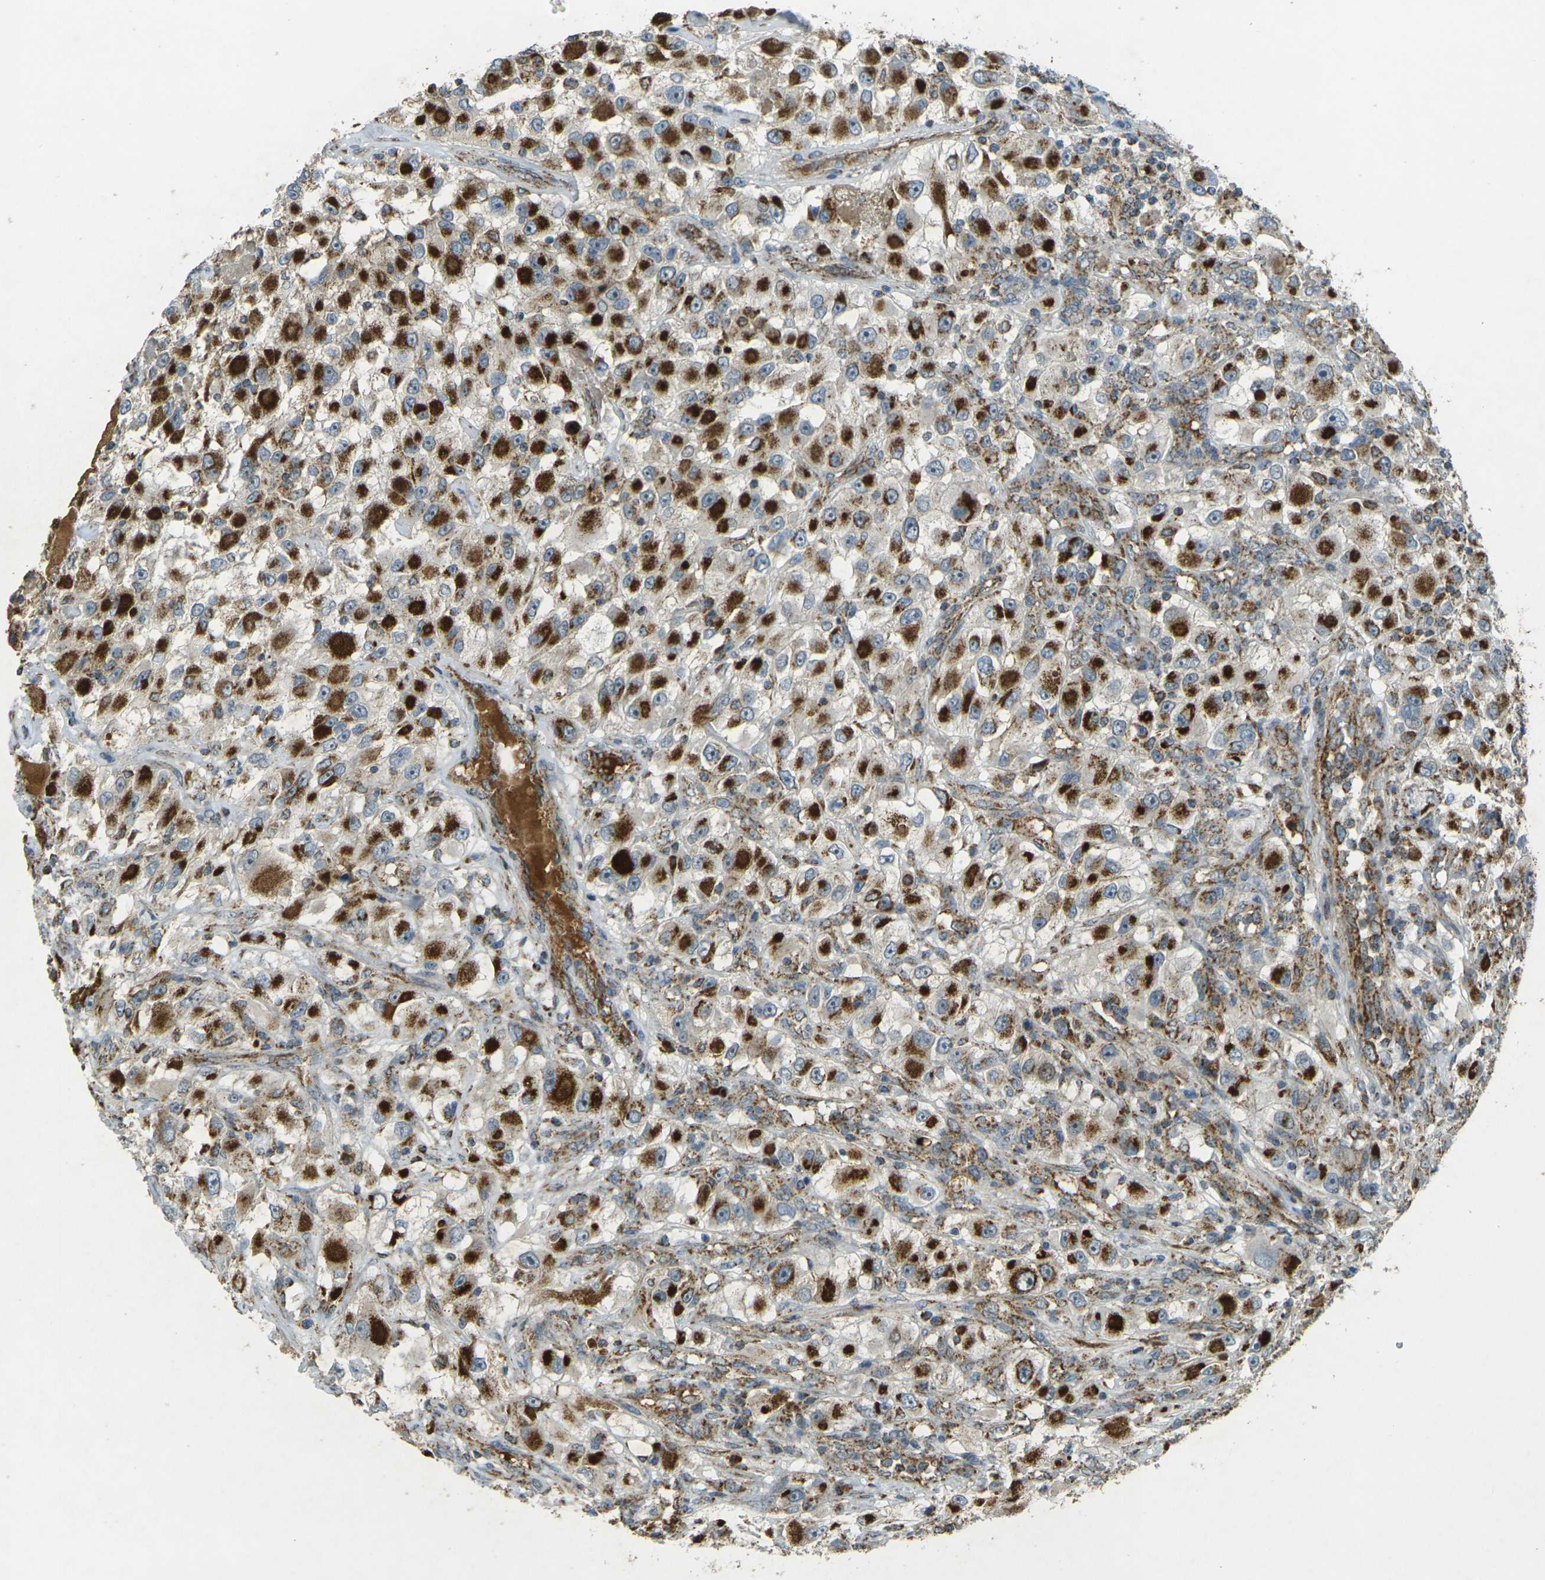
{"staining": {"intensity": "strong", "quantity": ">75%", "location": "cytoplasmic/membranous"}, "tissue": "renal cancer", "cell_type": "Tumor cells", "image_type": "cancer", "snomed": [{"axis": "morphology", "description": "Adenocarcinoma, NOS"}, {"axis": "topography", "description": "Kidney"}], "caption": "A micrograph of human renal cancer stained for a protein reveals strong cytoplasmic/membranous brown staining in tumor cells.", "gene": "IGF1R", "patient": {"sex": "female", "age": 52}}